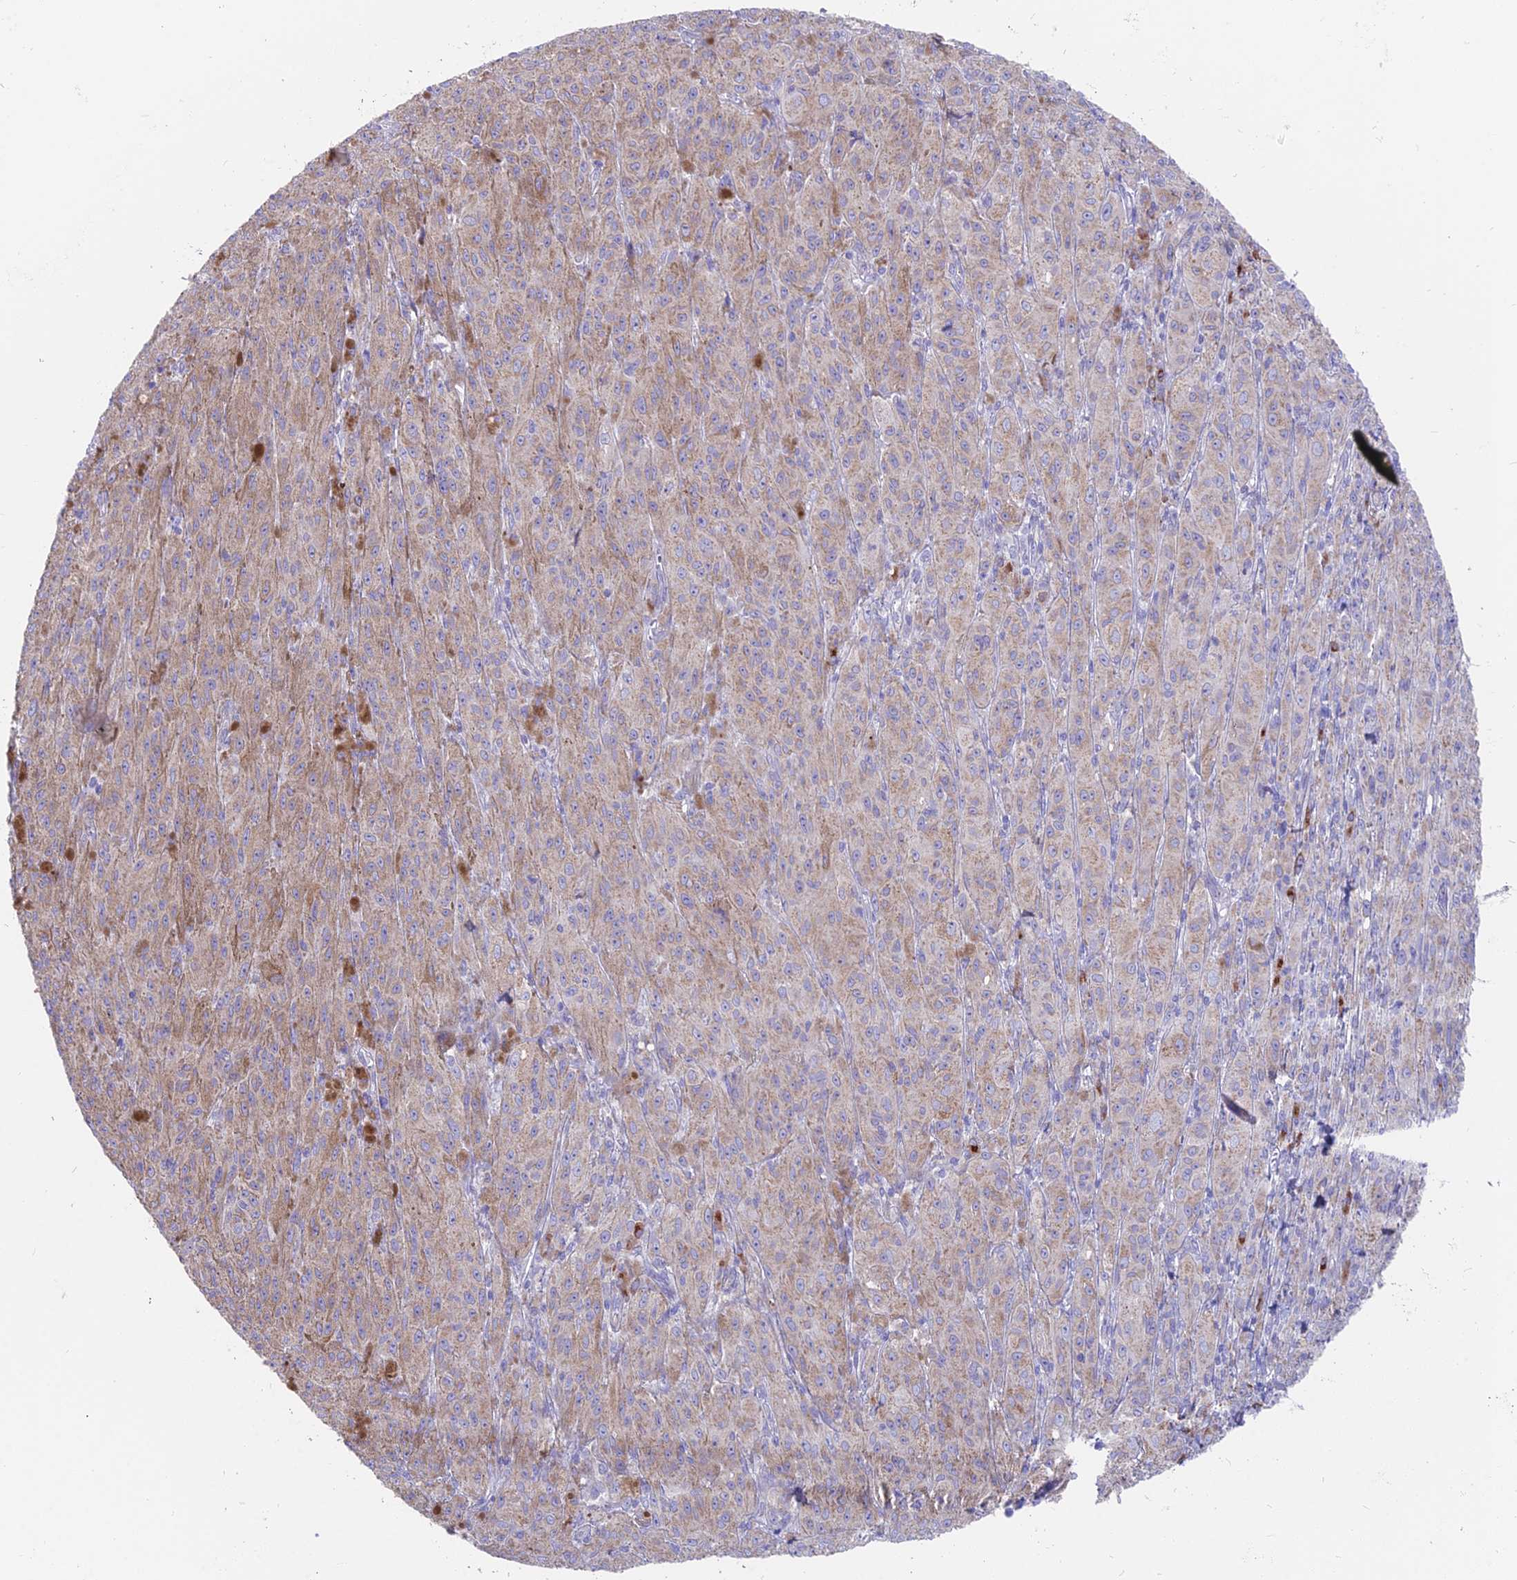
{"staining": {"intensity": "weak", "quantity": "25%-75%", "location": "cytoplasmic/membranous"}, "tissue": "melanoma", "cell_type": "Tumor cells", "image_type": "cancer", "snomed": [{"axis": "morphology", "description": "Malignant melanoma, NOS"}, {"axis": "topography", "description": "Skin"}], "caption": "Immunohistochemistry histopathology image of melanoma stained for a protein (brown), which shows low levels of weak cytoplasmic/membranous positivity in about 25%-75% of tumor cells.", "gene": "TBC1D20", "patient": {"sex": "female", "age": 52}}